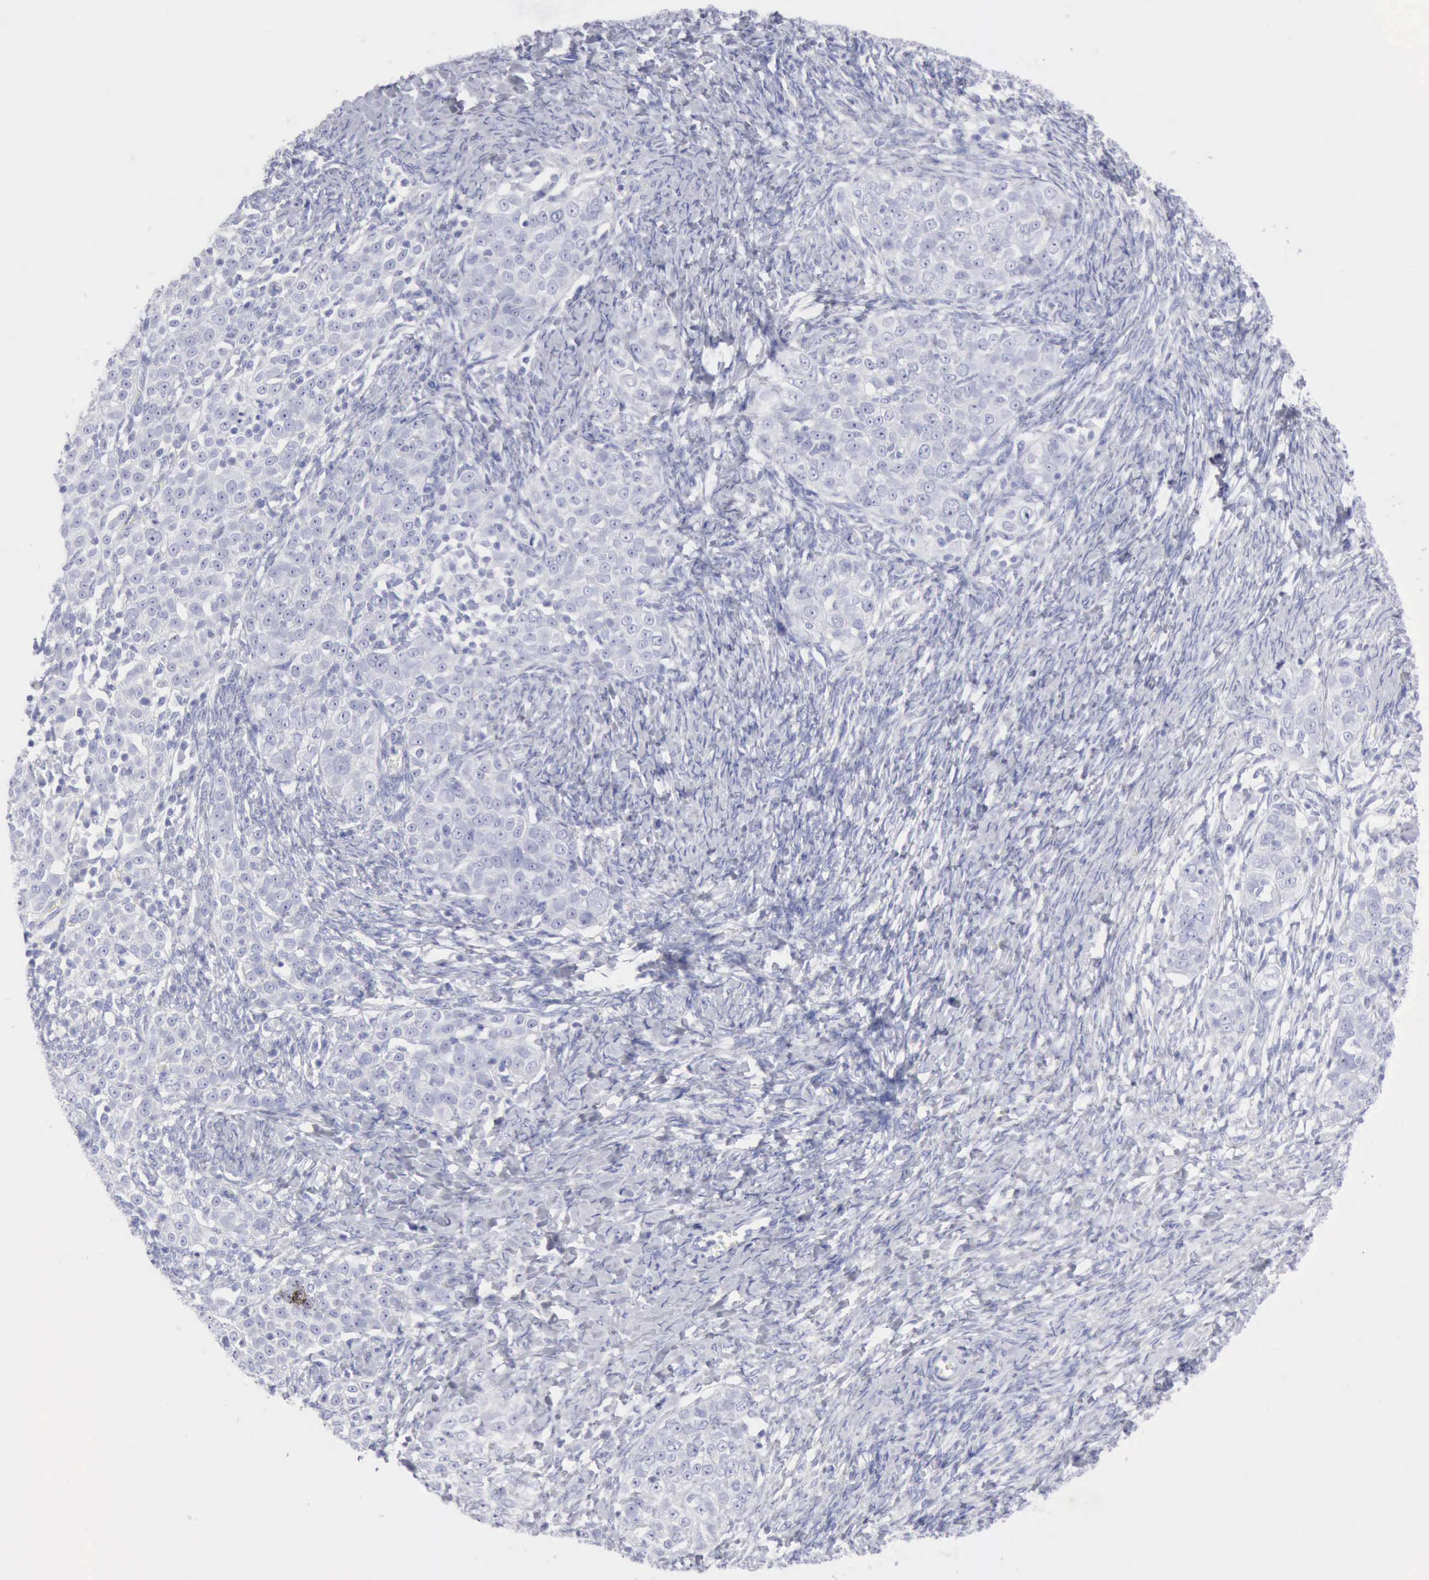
{"staining": {"intensity": "negative", "quantity": "none", "location": "none"}, "tissue": "ovarian cancer", "cell_type": "Tumor cells", "image_type": "cancer", "snomed": [{"axis": "morphology", "description": "Normal tissue, NOS"}, {"axis": "morphology", "description": "Cystadenocarcinoma, serous, NOS"}, {"axis": "topography", "description": "Ovary"}], "caption": "An image of human ovarian cancer is negative for staining in tumor cells. (Stains: DAB immunohistochemistry (IHC) with hematoxylin counter stain, Microscopy: brightfield microscopy at high magnification).", "gene": "KRT10", "patient": {"sex": "female", "age": 62}}